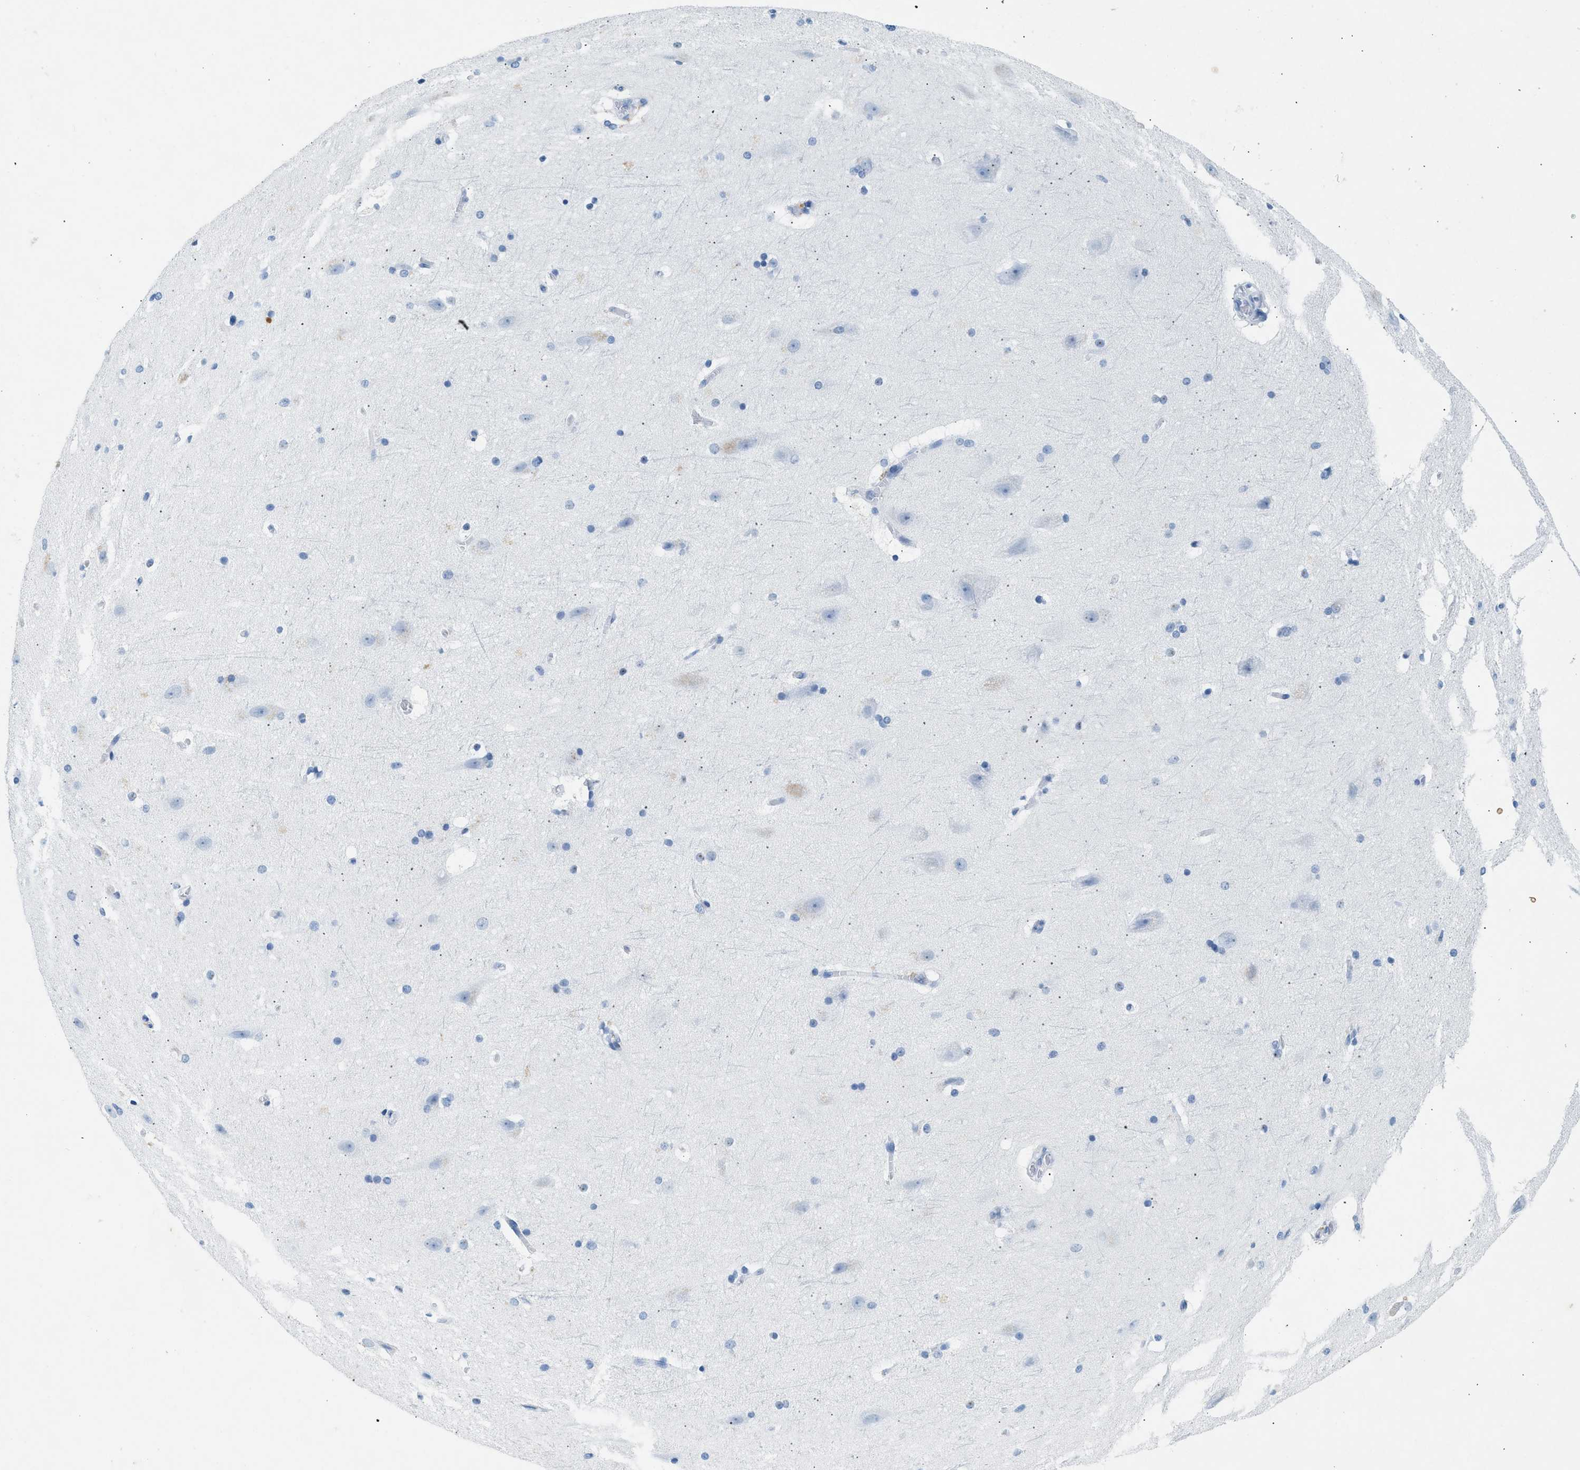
{"staining": {"intensity": "negative", "quantity": "none", "location": "none"}, "tissue": "cerebral cortex", "cell_type": "Endothelial cells", "image_type": "normal", "snomed": [{"axis": "morphology", "description": "Normal tissue, NOS"}, {"axis": "topography", "description": "Cerebral cortex"}, {"axis": "topography", "description": "Hippocampus"}], "caption": "DAB immunohistochemical staining of normal human cerebral cortex reveals no significant positivity in endothelial cells. The staining is performed using DAB brown chromogen with nuclei counter-stained in using hematoxylin.", "gene": "HHATL", "patient": {"sex": "female", "age": 19}}